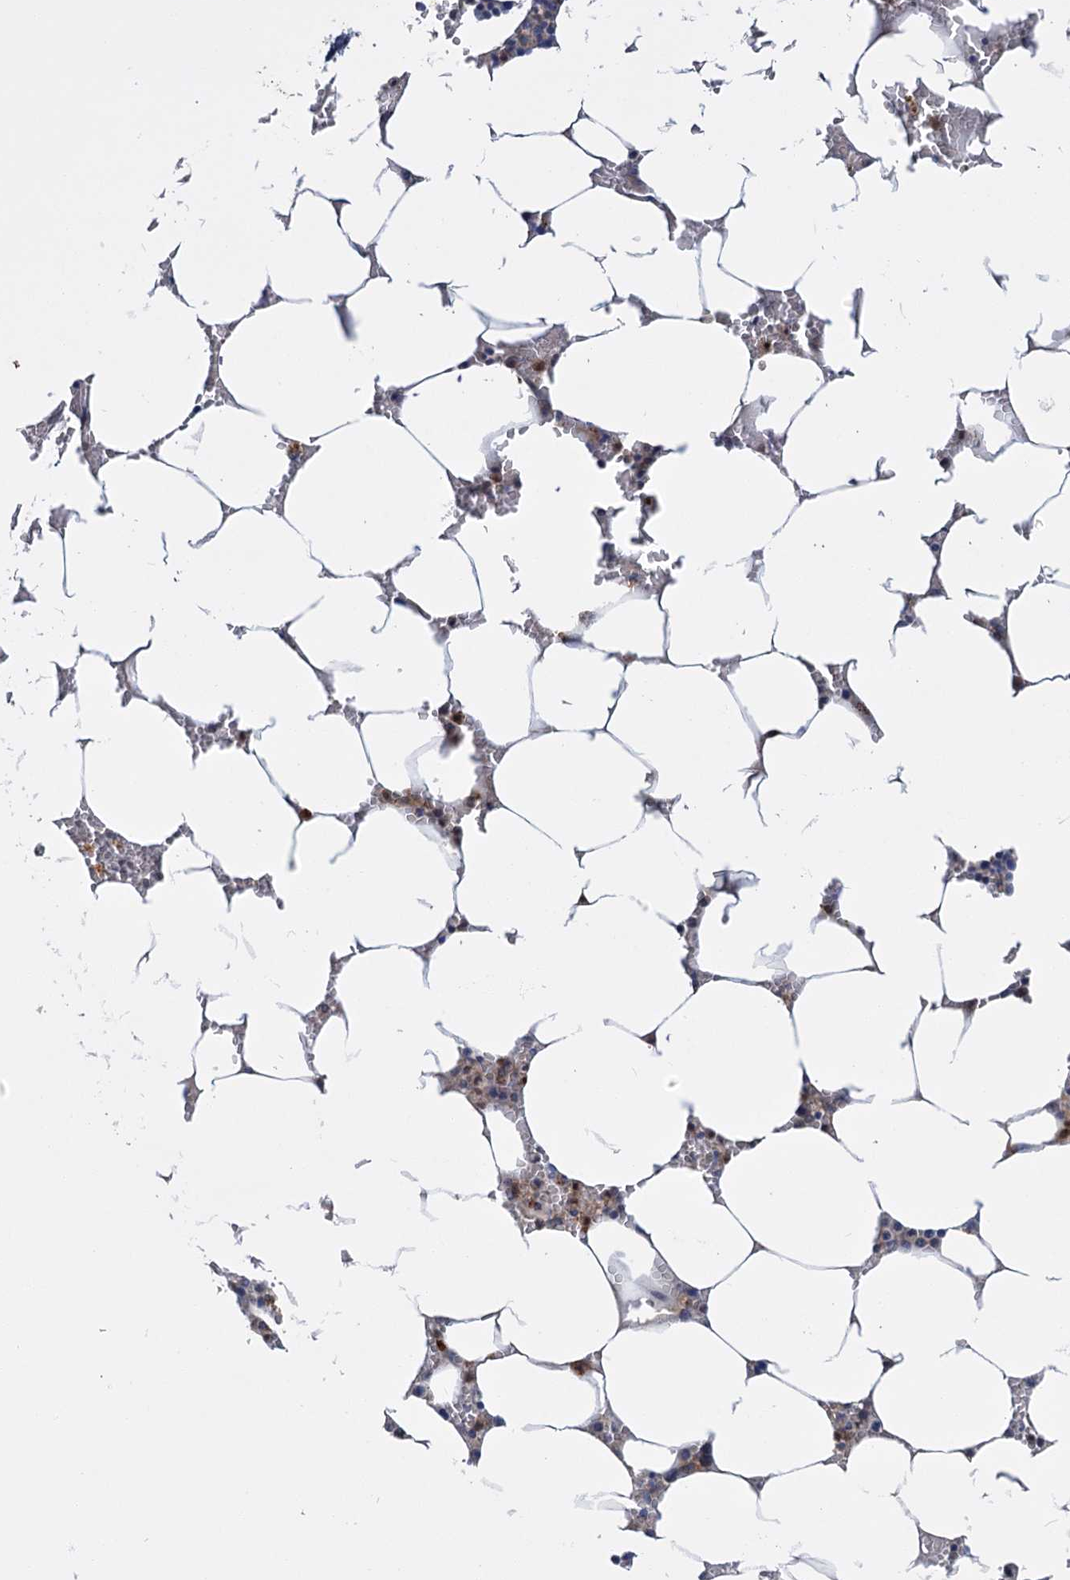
{"staining": {"intensity": "weak", "quantity": "<25%", "location": "cytoplasmic/membranous"}, "tissue": "bone marrow", "cell_type": "Hematopoietic cells", "image_type": "normal", "snomed": [{"axis": "morphology", "description": "Normal tissue, NOS"}, {"axis": "topography", "description": "Bone marrow"}], "caption": "DAB (3,3'-diaminobenzidine) immunohistochemical staining of unremarkable bone marrow shows no significant positivity in hematopoietic cells.", "gene": "DYNC2H1", "patient": {"sex": "male", "age": 70}}